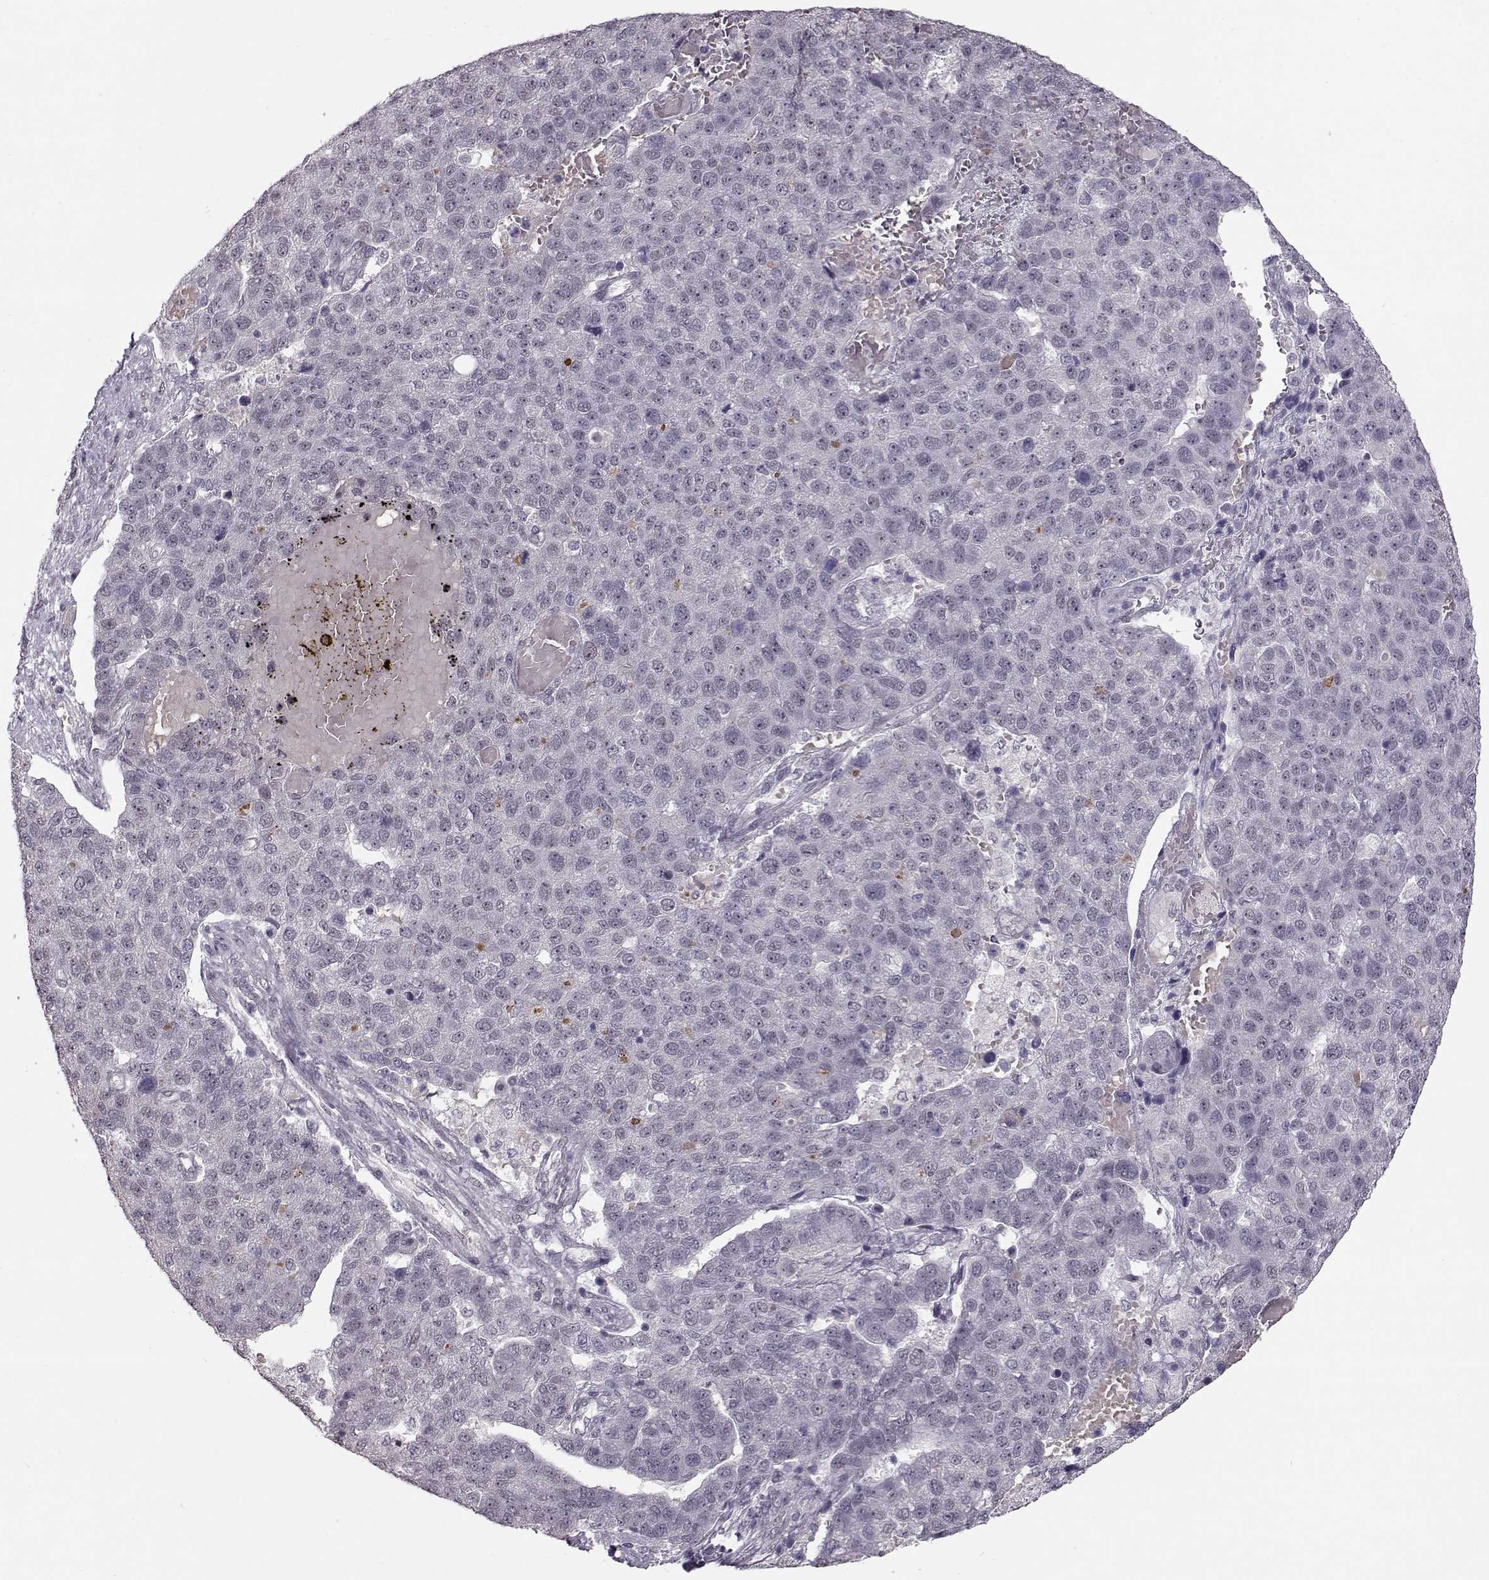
{"staining": {"intensity": "negative", "quantity": "none", "location": "none"}, "tissue": "pancreatic cancer", "cell_type": "Tumor cells", "image_type": "cancer", "snomed": [{"axis": "morphology", "description": "Adenocarcinoma, NOS"}, {"axis": "topography", "description": "Pancreas"}], "caption": "A photomicrograph of pancreatic adenocarcinoma stained for a protein shows no brown staining in tumor cells.", "gene": "PCP4", "patient": {"sex": "female", "age": 61}}